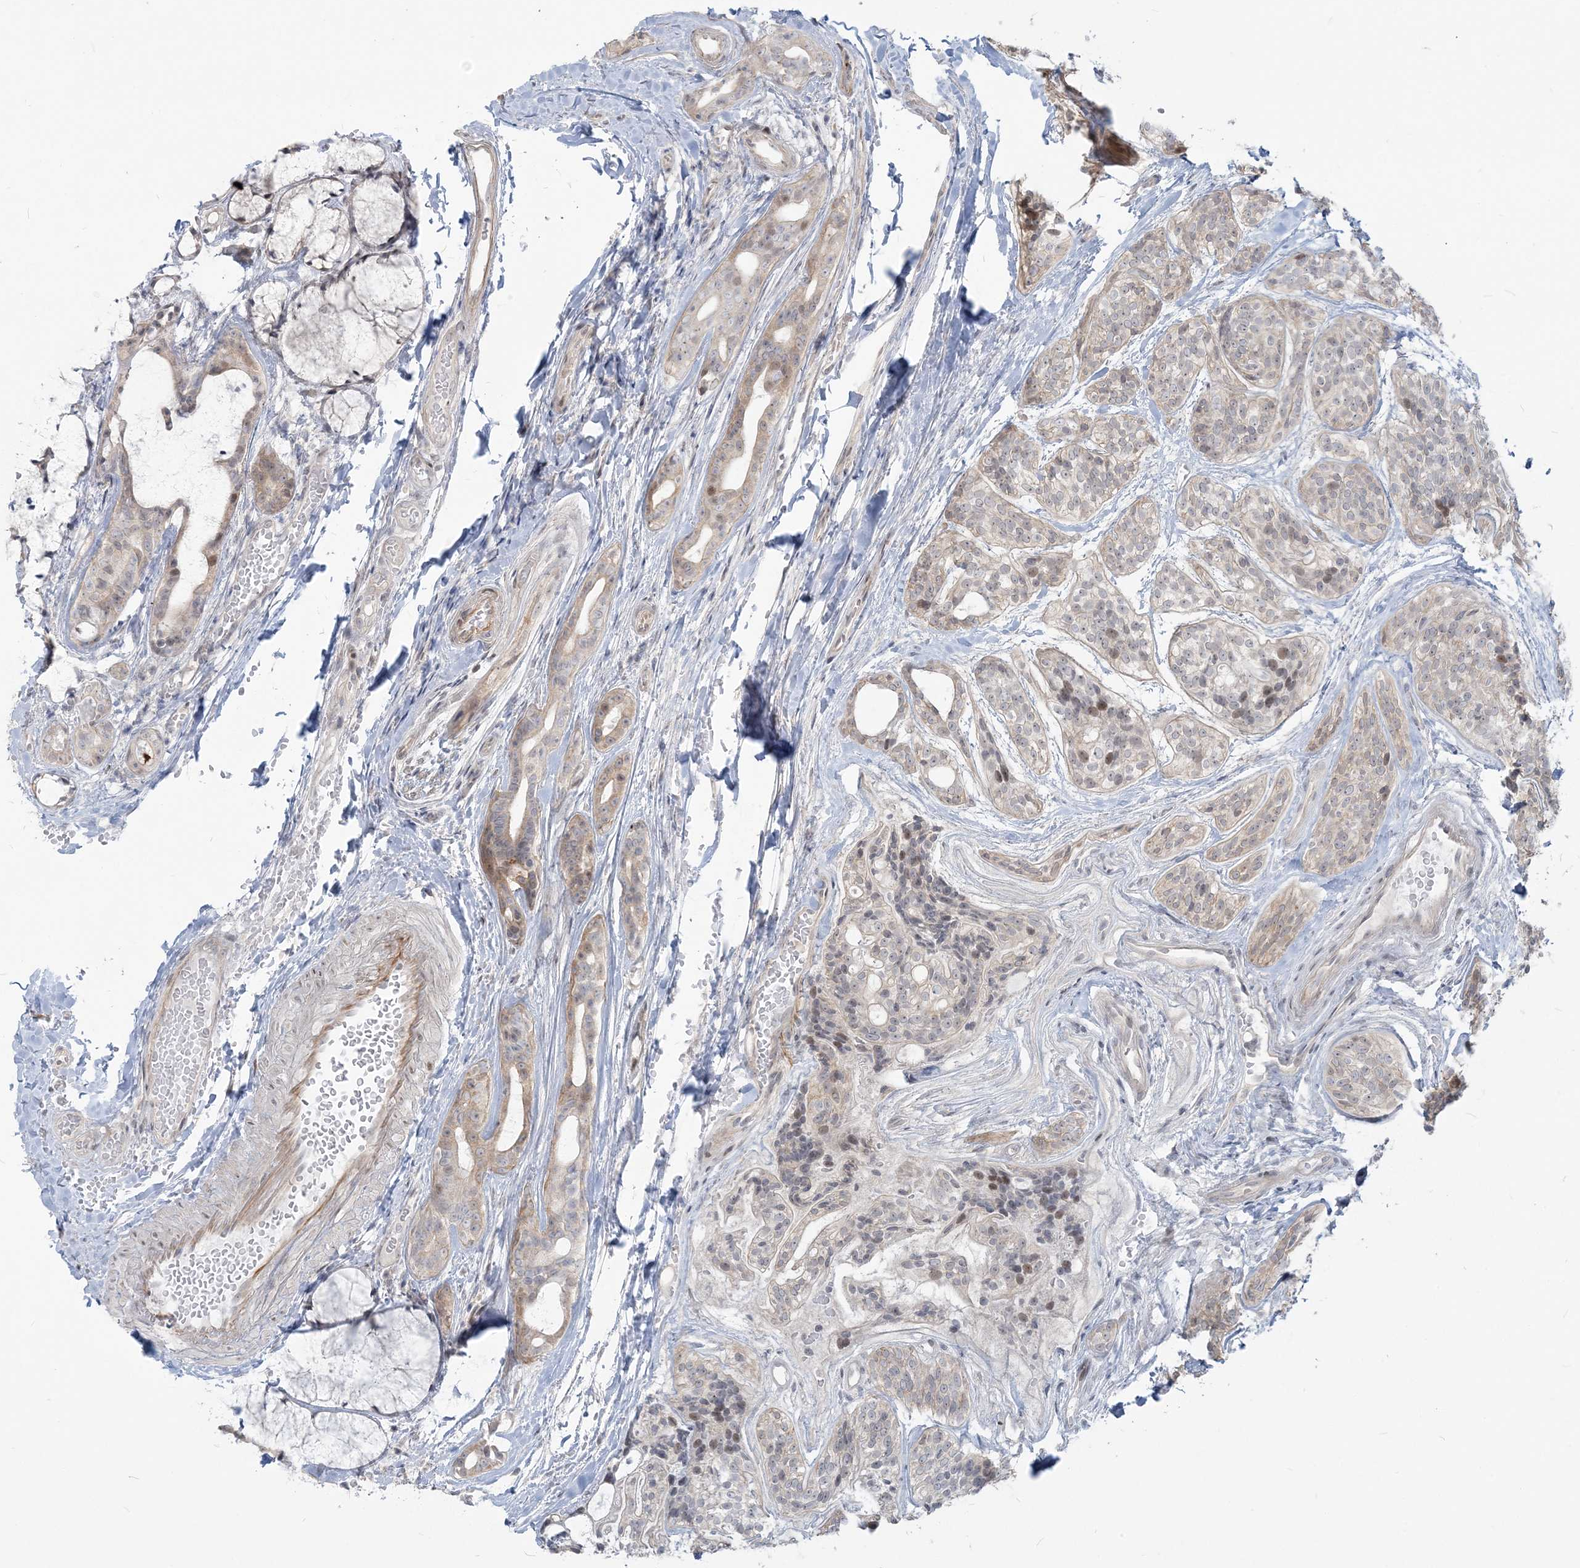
{"staining": {"intensity": "weak", "quantity": "25%-75%", "location": "cytoplasmic/membranous,nuclear"}, "tissue": "head and neck cancer", "cell_type": "Tumor cells", "image_type": "cancer", "snomed": [{"axis": "morphology", "description": "Adenocarcinoma, NOS"}, {"axis": "topography", "description": "Head-Neck"}], "caption": "Brown immunohistochemical staining in human head and neck cancer (adenocarcinoma) exhibits weak cytoplasmic/membranous and nuclear staining in approximately 25%-75% of tumor cells.", "gene": "SDAD1", "patient": {"sex": "male", "age": 66}}